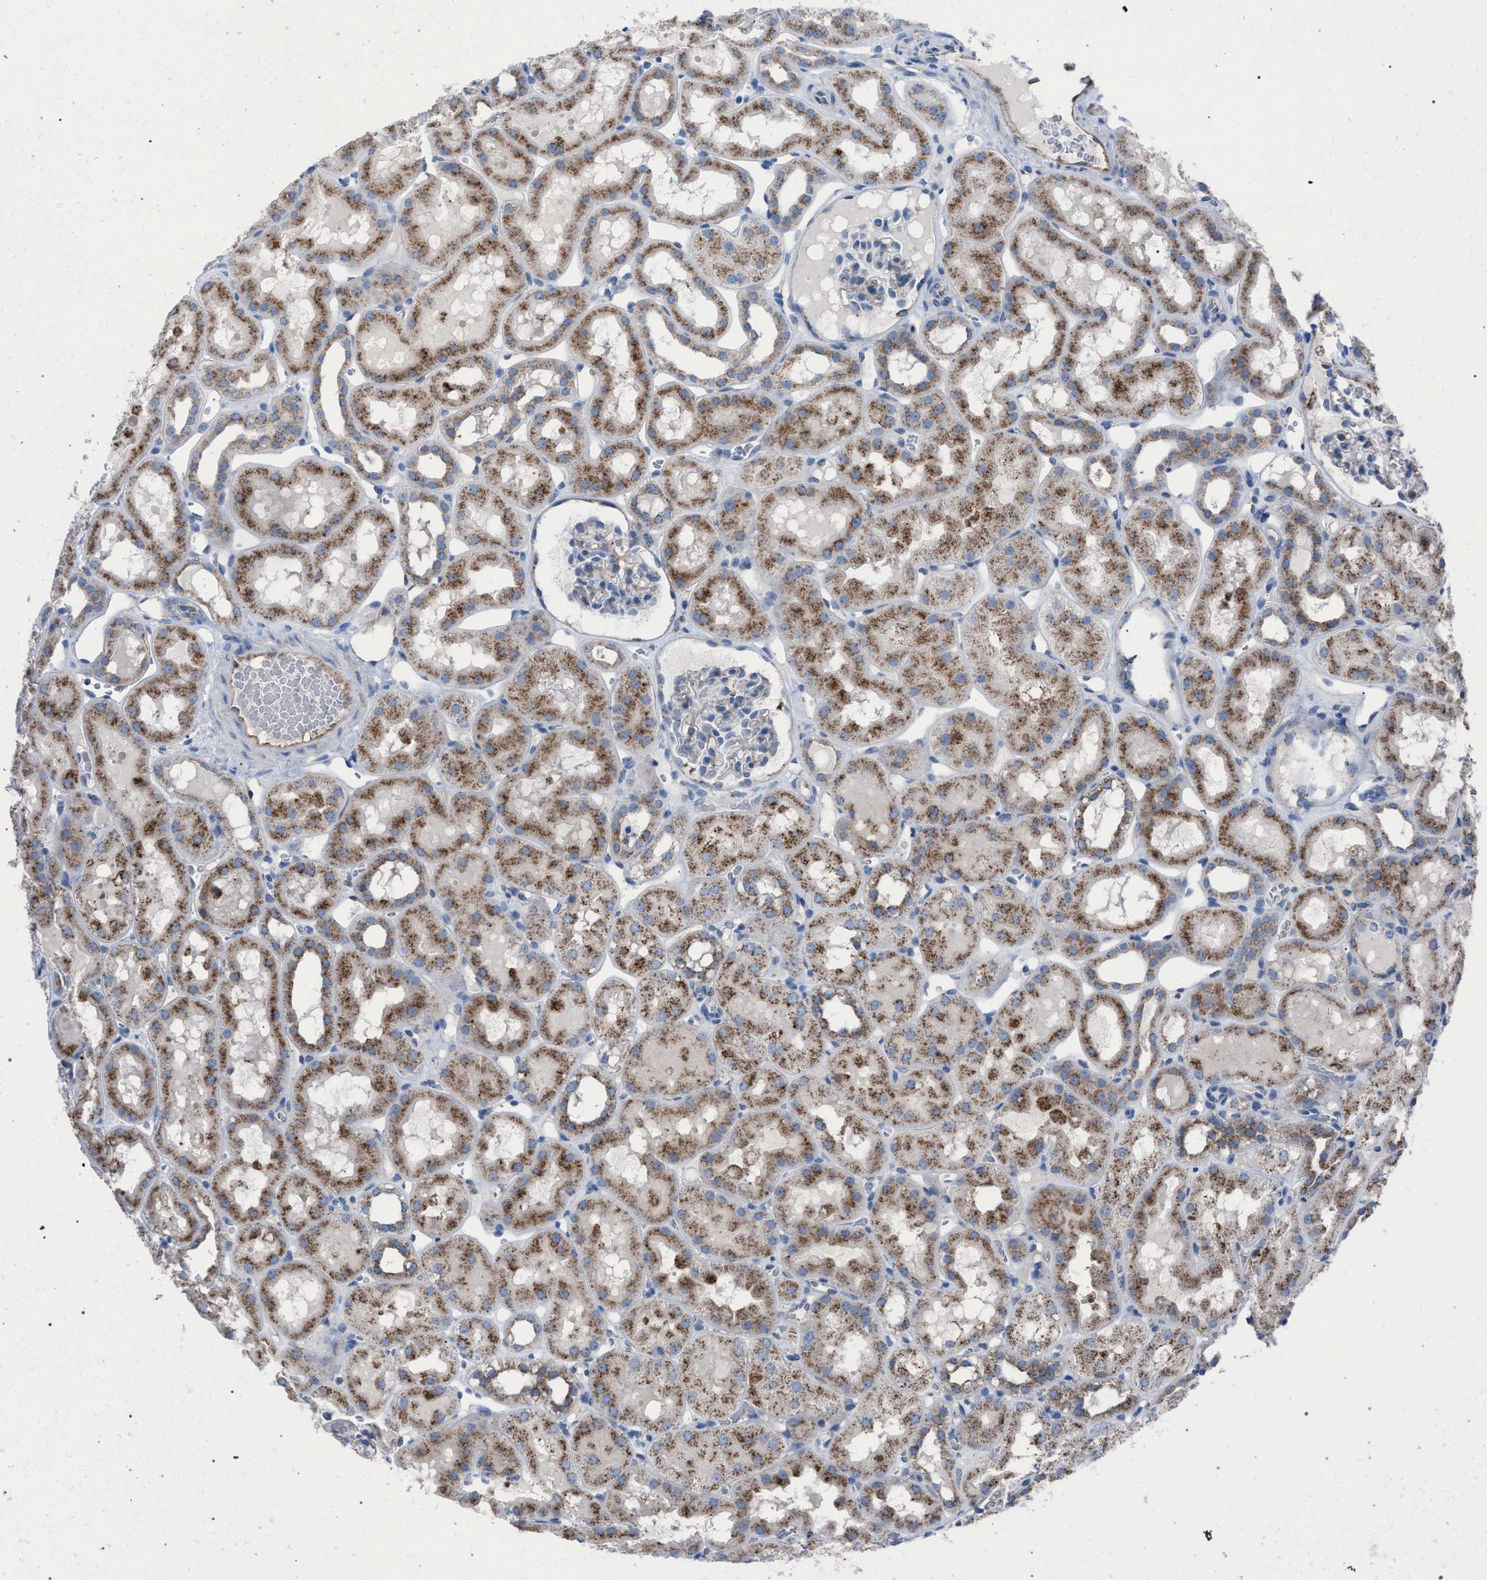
{"staining": {"intensity": "weak", "quantity": "<25%", "location": "cytoplasmic/membranous"}, "tissue": "kidney", "cell_type": "Cells in glomeruli", "image_type": "normal", "snomed": [{"axis": "morphology", "description": "Normal tissue, NOS"}, {"axis": "topography", "description": "Kidney"}, {"axis": "topography", "description": "Urinary bladder"}], "caption": "Kidney was stained to show a protein in brown. There is no significant positivity in cells in glomeruli. (DAB (3,3'-diaminobenzidine) immunohistochemistry (IHC) visualized using brightfield microscopy, high magnification).", "gene": "HSD17B4", "patient": {"sex": "male", "age": 16}}